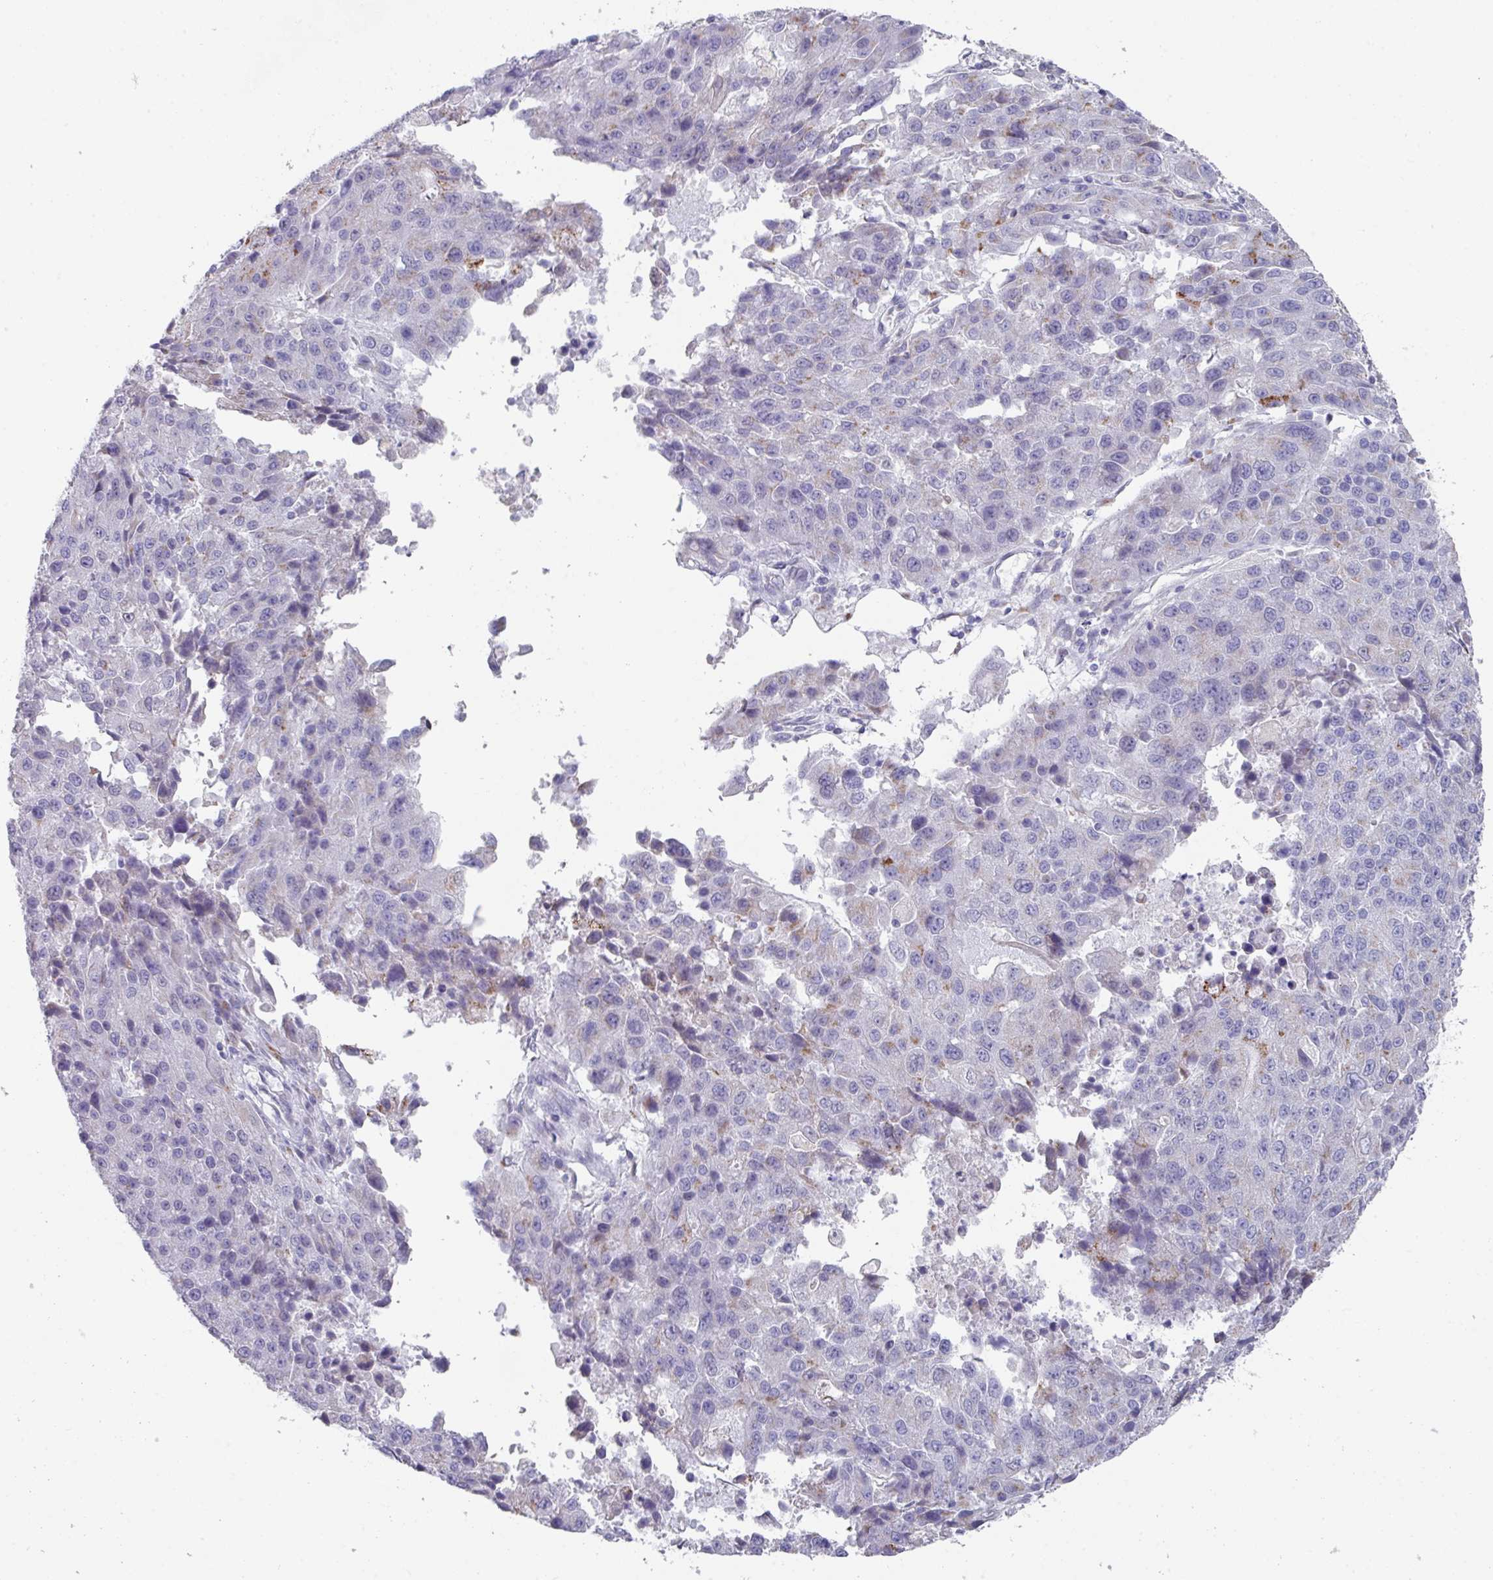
{"staining": {"intensity": "weak", "quantity": "<25%", "location": "cytoplasmic/membranous"}, "tissue": "stomach cancer", "cell_type": "Tumor cells", "image_type": "cancer", "snomed": [{"axis": "morphology", "description": "Adenocarcinoma, NOS"}, {"axis": "topography", "description": "Stomach"}], "caption": "IHC photomicrograph of stomach adenocarcinoma stained for a protein (brown), which displays no expression in tumor cells. (DAB (3,3'-diaminobenzidine) IHC with hematoxylin counter stain).", "gene": "VKORC1L1", "patient": {"sex": "male", "age": 71}}